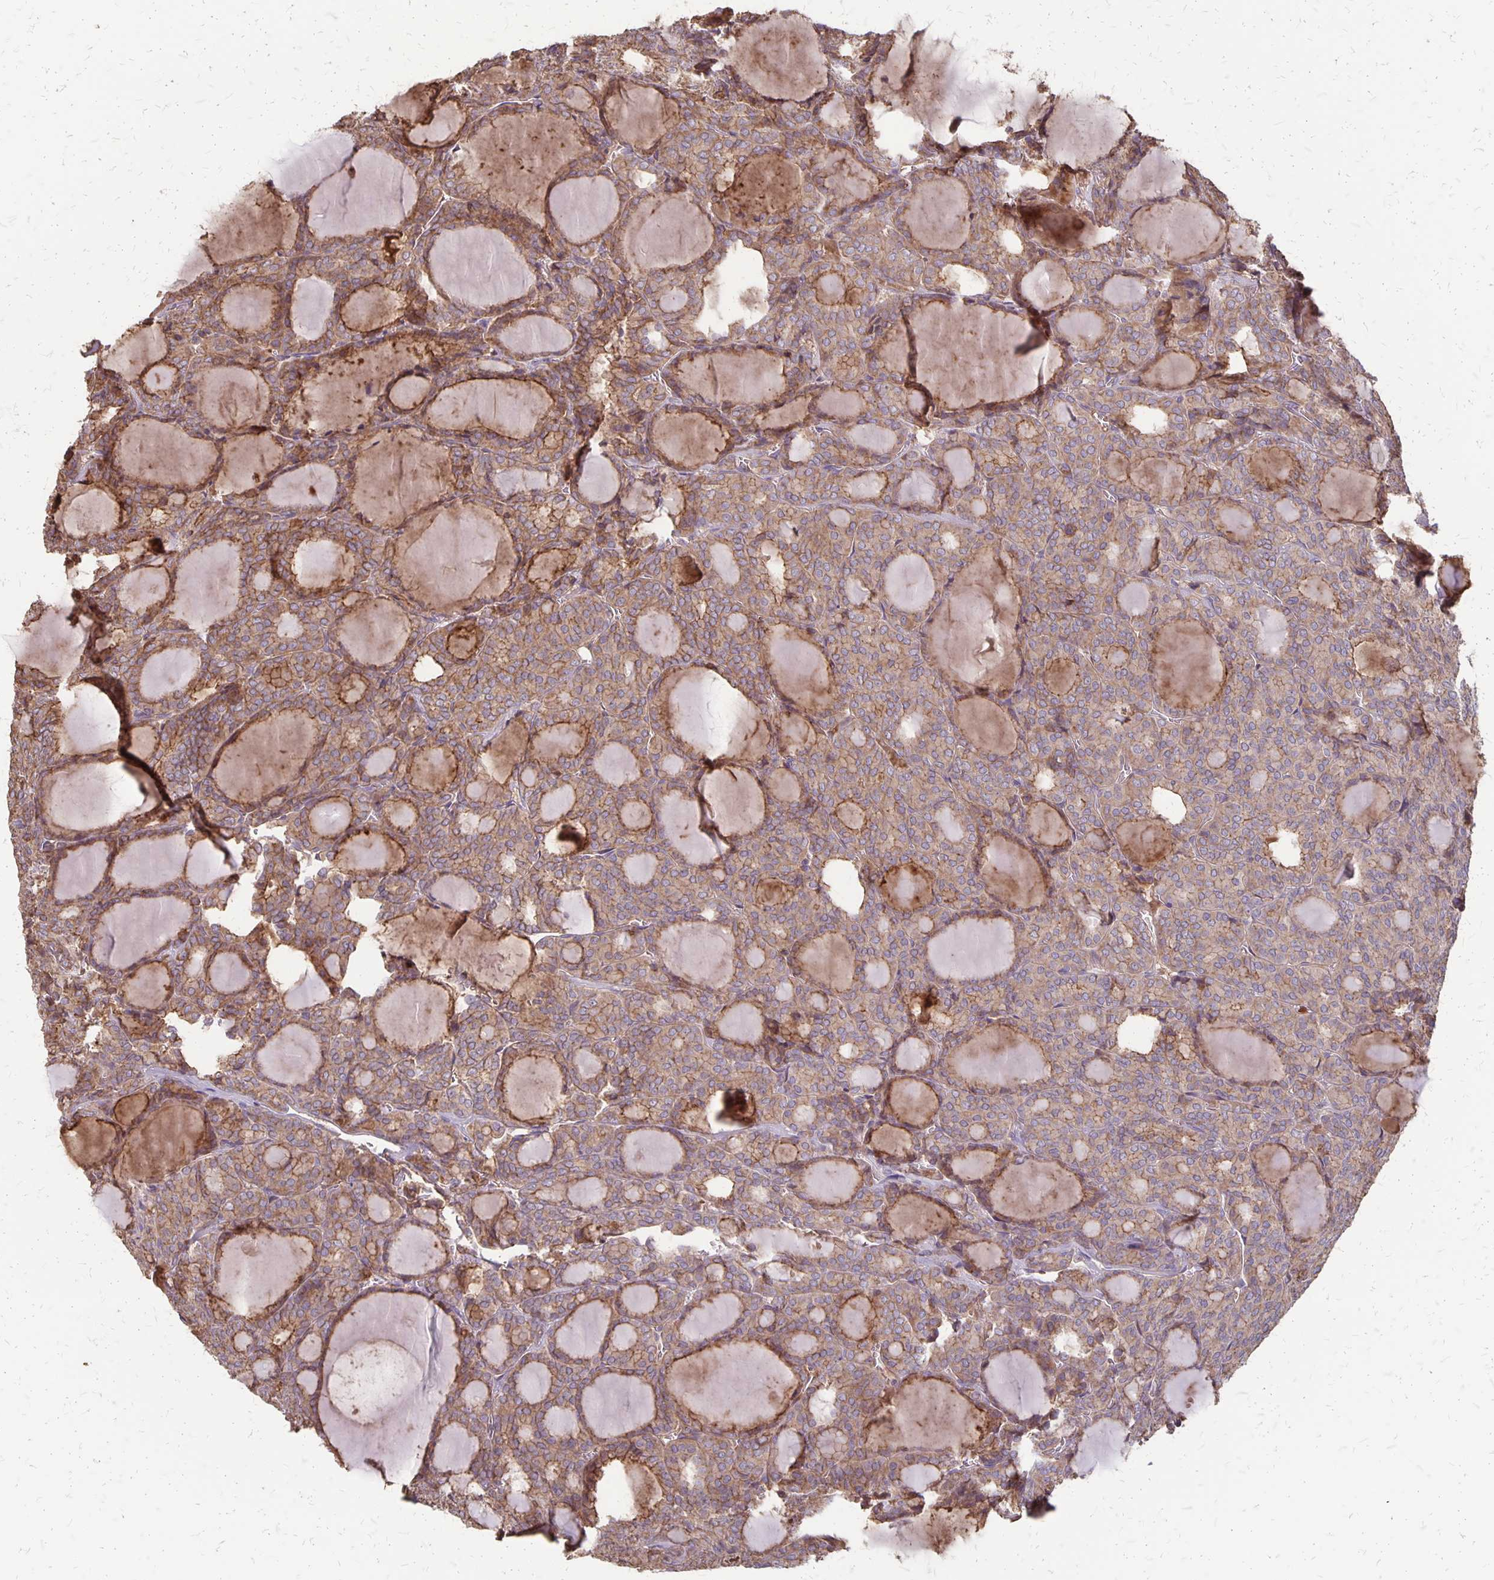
{"staining": {"intensity": "moderate", "quantity": ">75%", "location": "cytoplasmic/membranous"}, "tissue": "thyroid cancer", "cell_type": "Tumor cells", "image_type": "cancer", "snomed": [{"axis": "morphology", "description": "Follicular adenoma carcinoma, NOS"}, {"axis": "topography", "description": "Thyroid gland"}], "caption": "Human thyroid follicular adenoma carcinoma stained with a brown dye displays moderate cytoplasmic/membranous positive expression in approximately >75% of tumor cells.", "gene": "PROM2", "patient": {"sex": "male", "age": 74}}